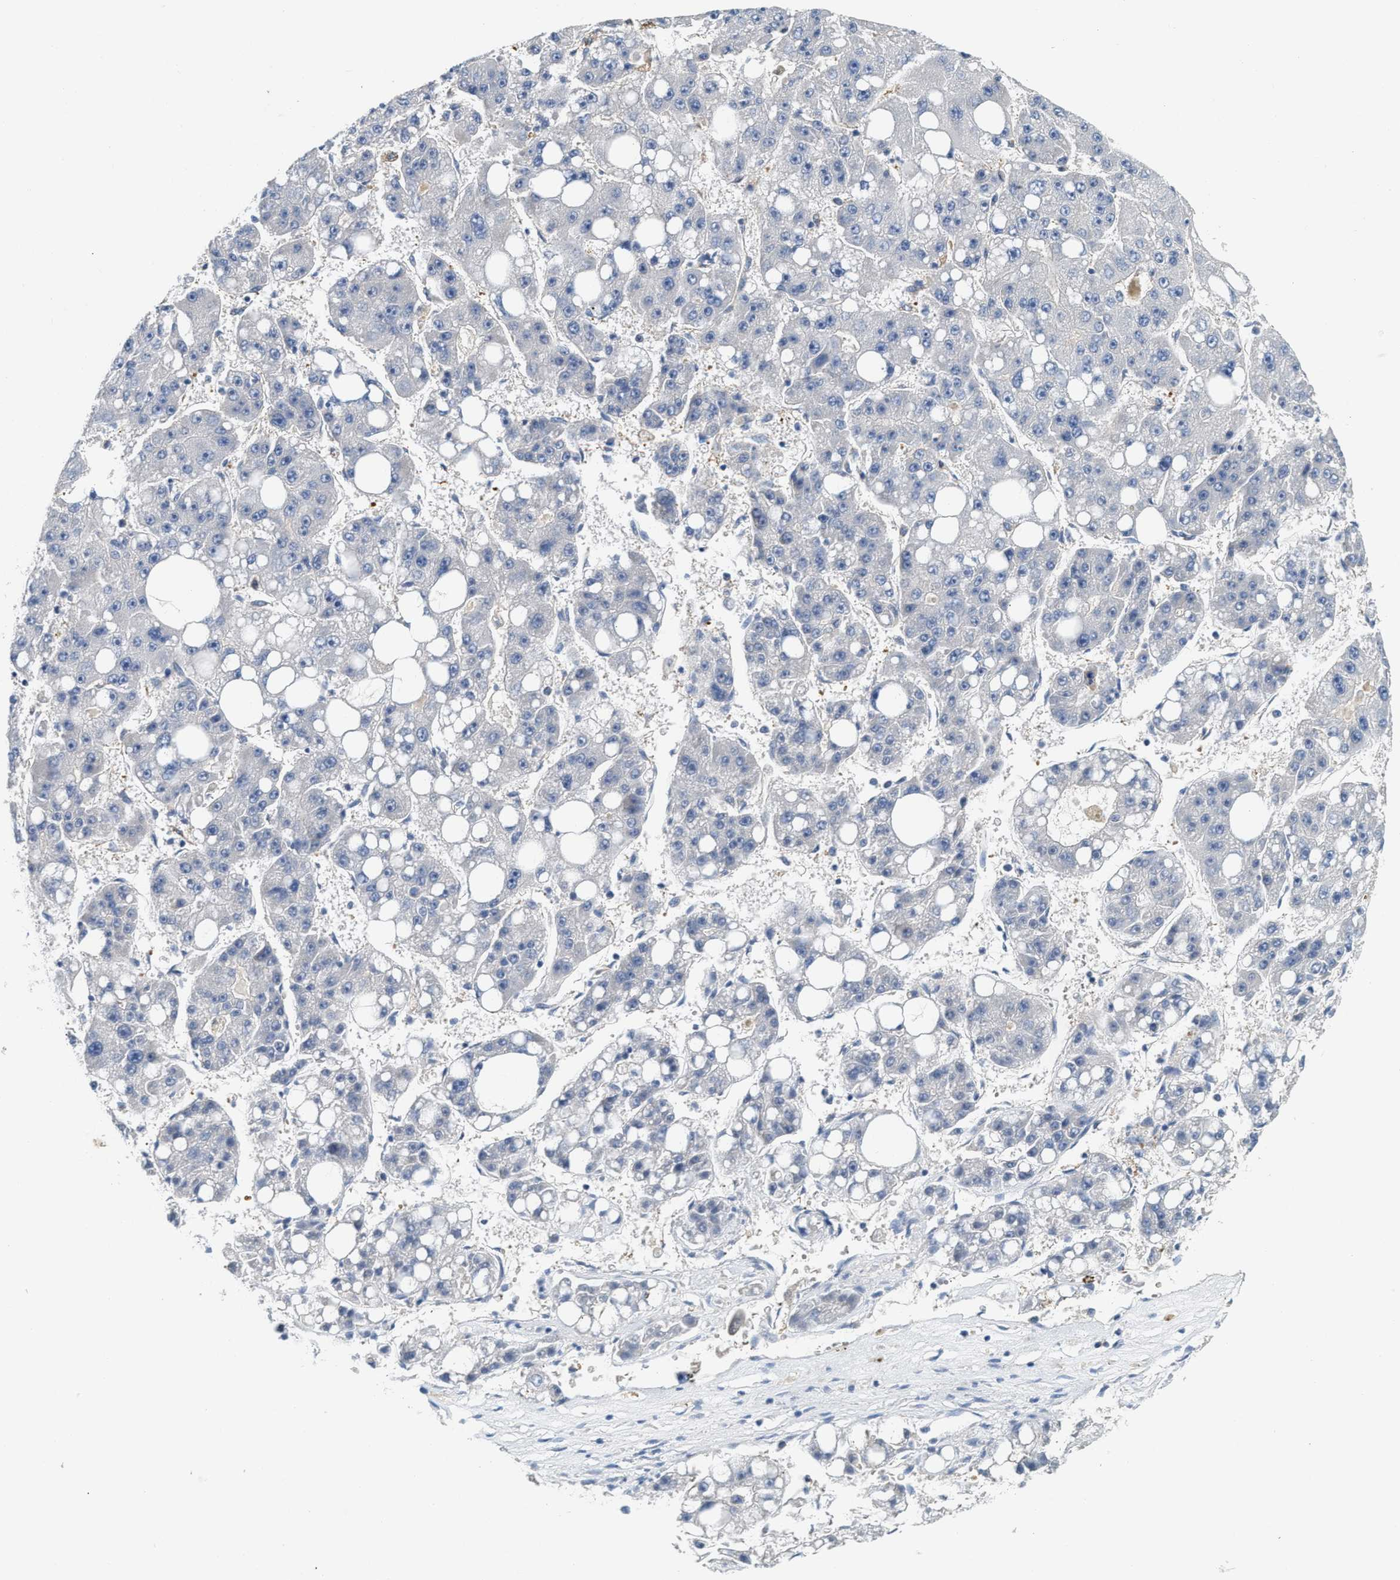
{"staining": {"intensity": "negative", "quantity": "none", "location": "none"}, "tissue": "liver cancer", "cell_type": "Tumor cells", "image_type": "cancer", "snomed": [{"axis": "morphology", "description": "Carcinoma, Hepatocellular, NOS"}, {"axis": "topography", "description": "Liver"}], "caption": "Liver cancer stained for a protein using IHC shows no expression tumor cells.", "gene": "NSUN7", "patient": {"sex": "female", "age": 61}}